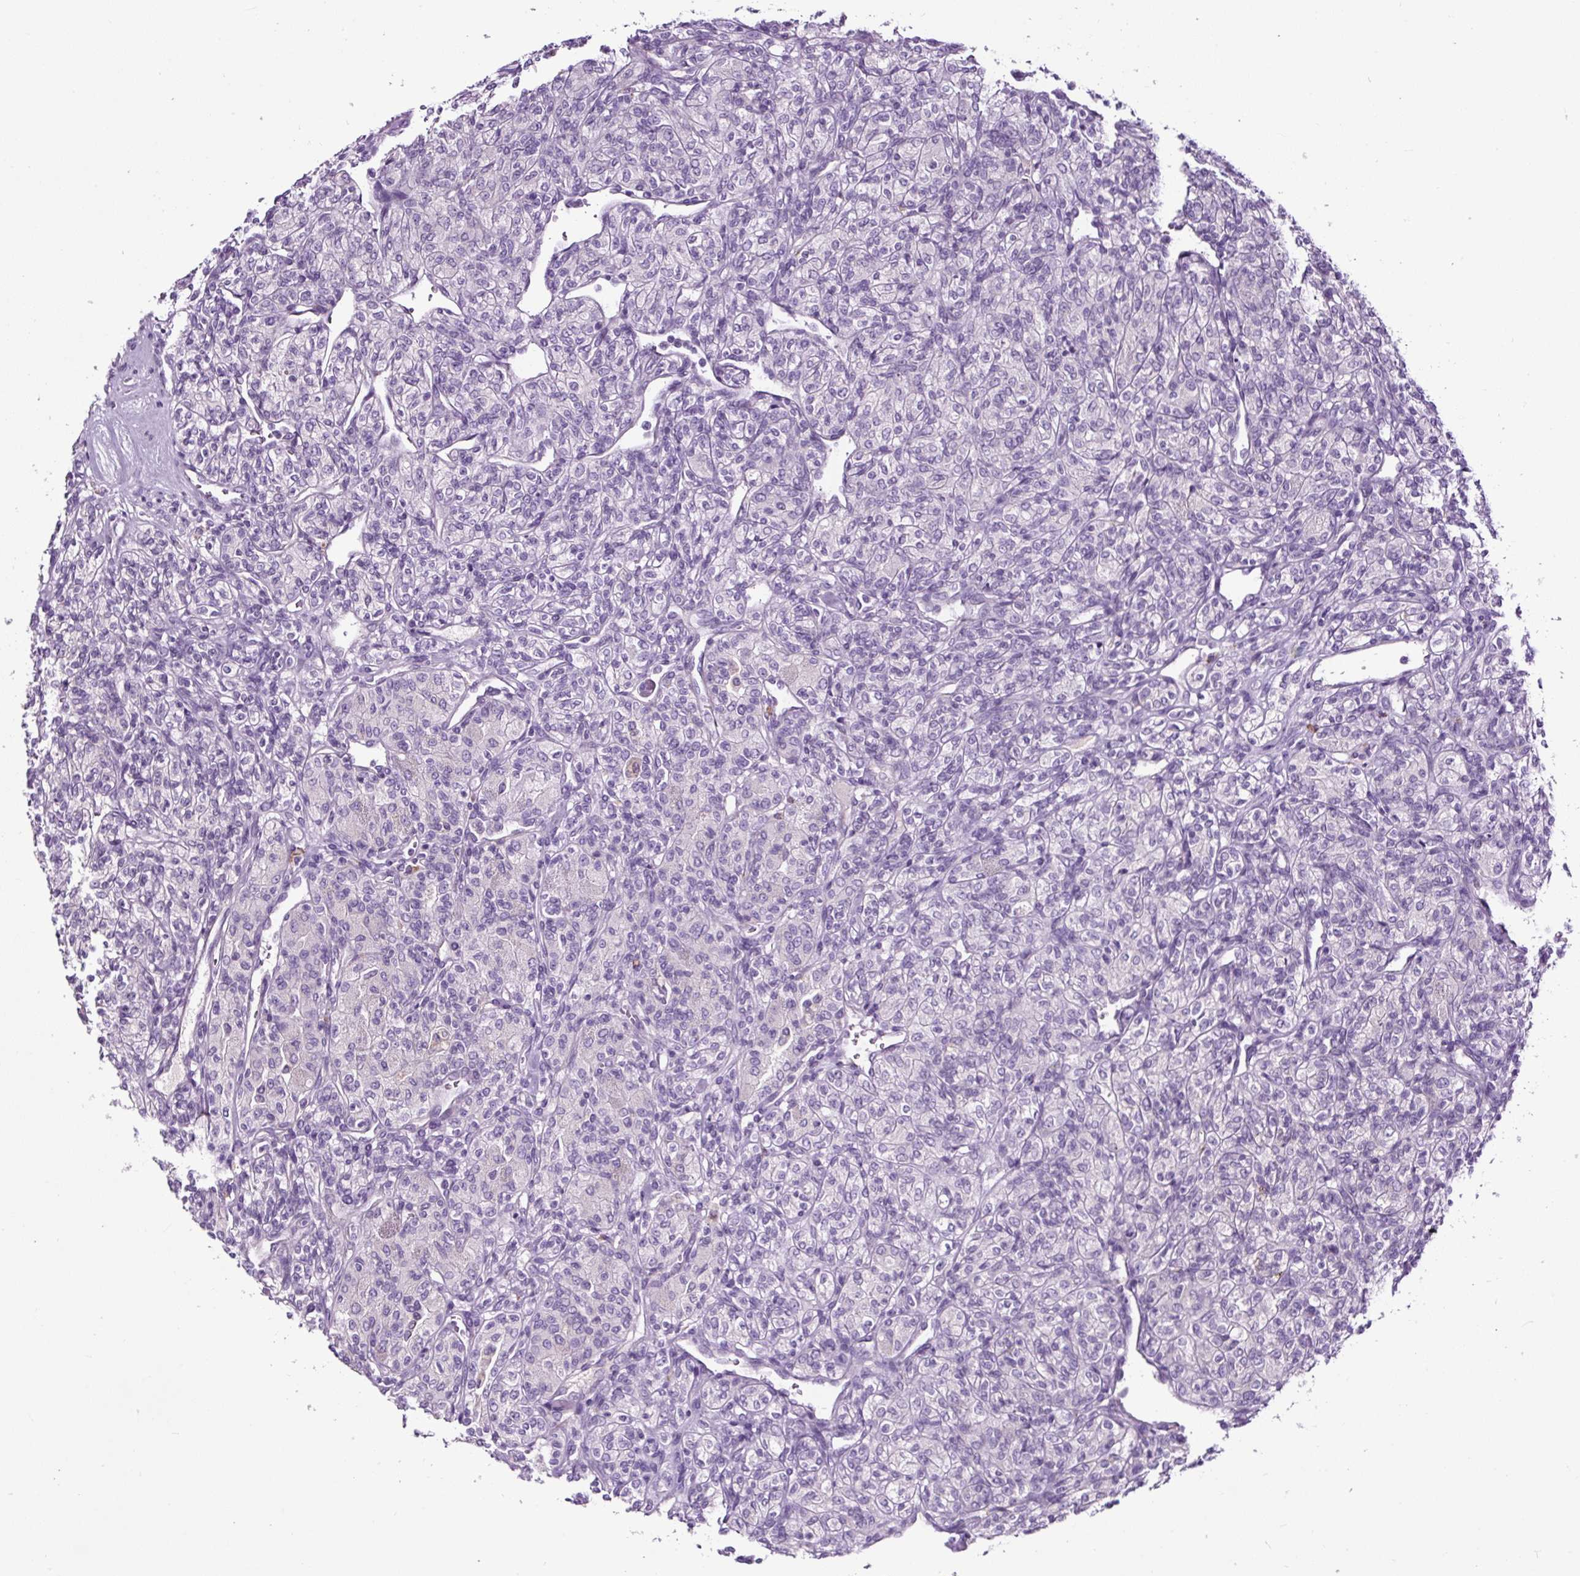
{"staining": {"intensity": "negative", "quantity": "none", "location": "none"}, "tissue": "renal cancer", "cell_type": "Tumor cells", "image_type": "cancer", "snomed": [{"axis": "morphology", "description": "Adenocarcinoma, NOS"}, {"axis": "topography", "description": "Kidney"}], "caption": "Adenocarcinoma (renal) was stained to show a protein in brown. There is no significant staining in tumor cells.", "gene": "SP8", "patient": {"sex": "male", "age": 77}}